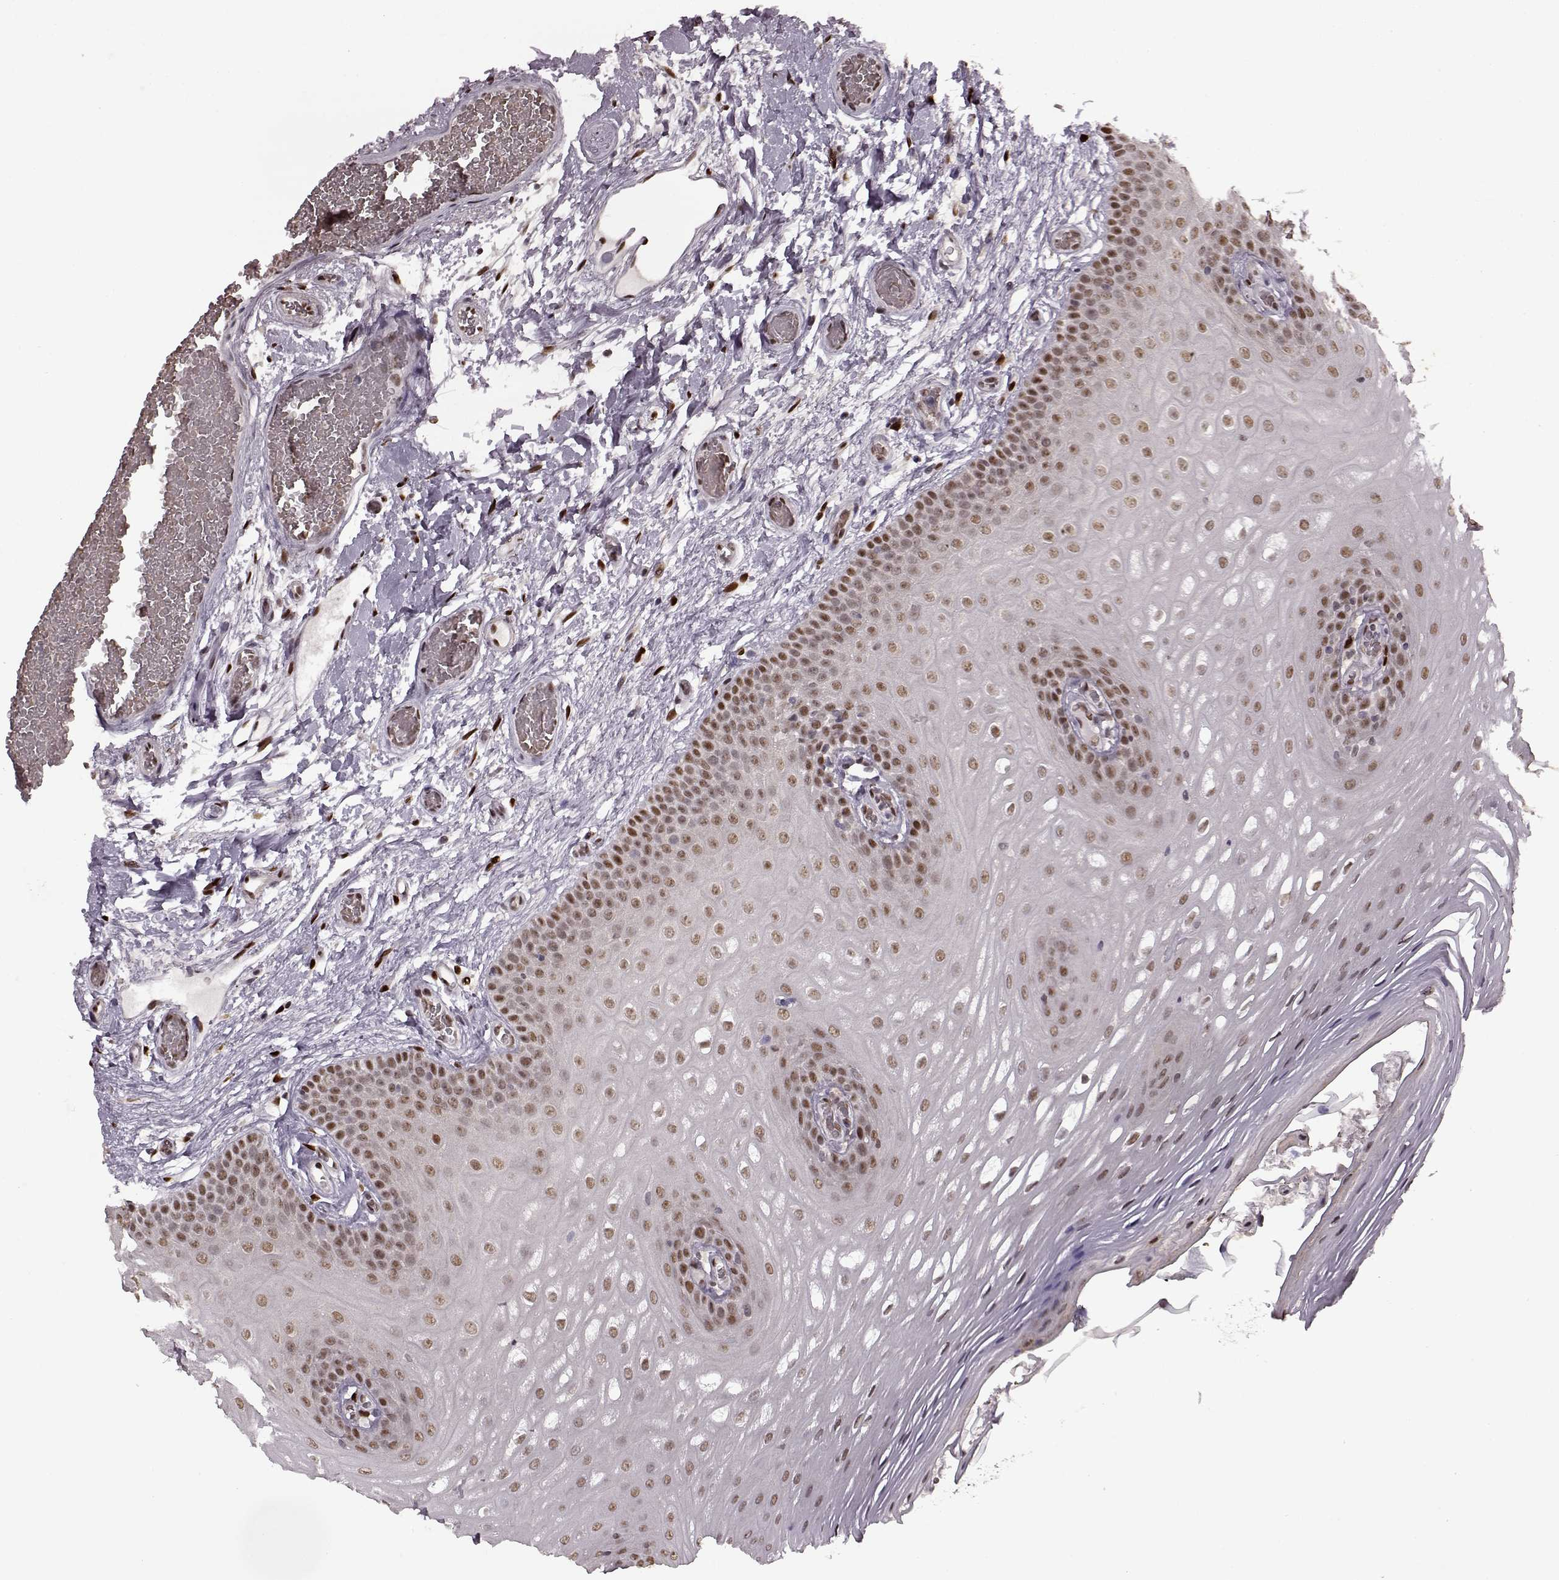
{"staining": {"intensity": "moderate", "quantity": ">75%", "location": "nuclear"}, "tissue": "oral mucosa", "cell_type": "Squamous epithelial cells", "image_type": "normal", "snomed": [{"axis": "morphology", "description": "Normal tissue, NOS"}, {"axis": "morphology", "description": "Squamous cell carcinoma, NOS"}, {"axis": "topography", "description": "Oral tissue"}, {"axis": "topography", "description": "Head-Neck"}], "caption": "A medium amount of moderate nuclear positivity is appreciated in approximately >75% of squamous epithelial cells in unremarkable oral mucosa.", "gene": "FTO", "patient": {"sex": "male", "age": 78}}